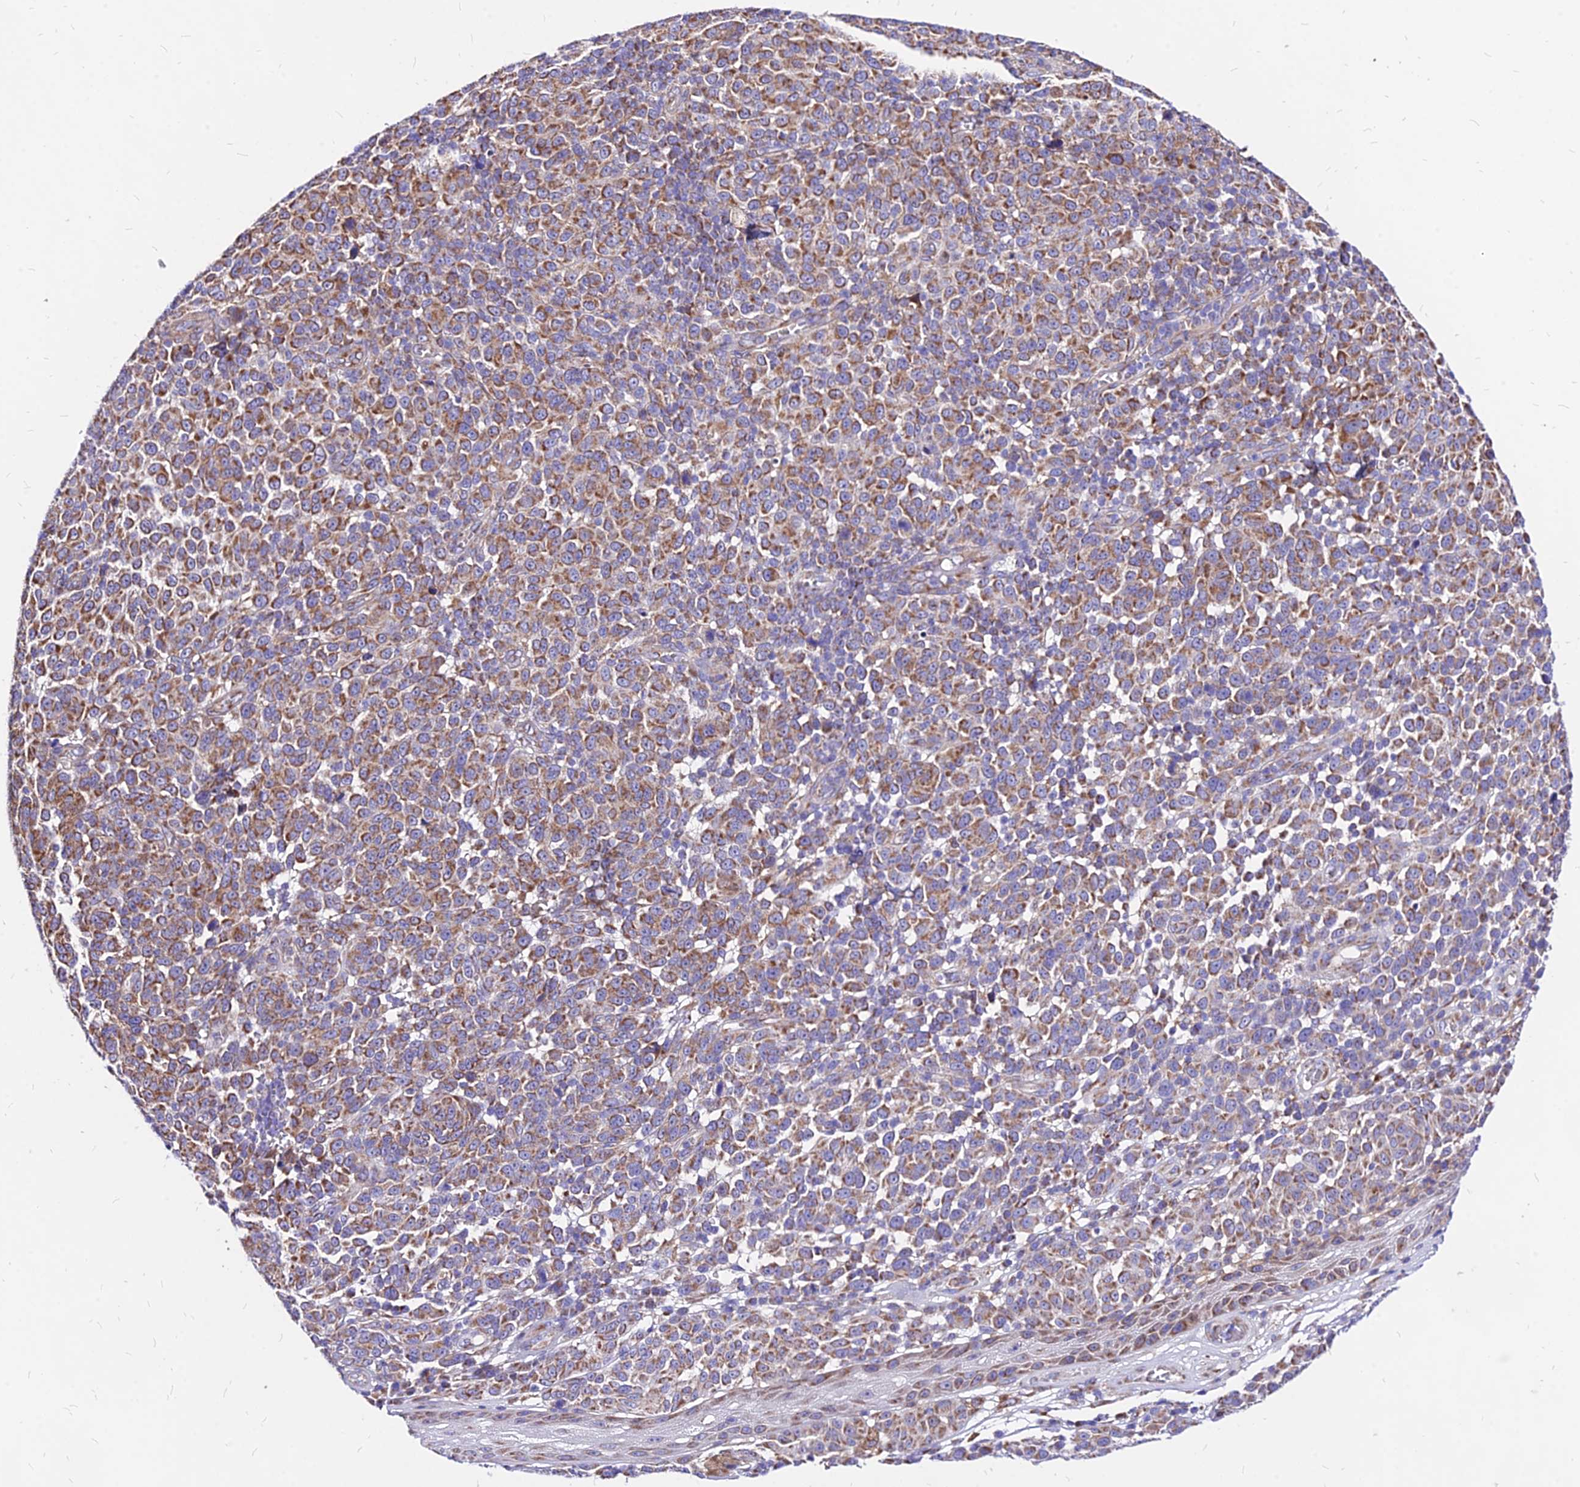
{"staining": {"intensity": "moderate", "quantity": ">75%", "location": "cytoplasmic/membranous"}, "tissue": "melanoma", "cell_type": "Tumor cells", "image_type": "cancer", "snomed": [{"axis": "morphology", "description": "Malignant melanoma, NOS"}, {"axis": "topography", "description": "Skin"}], "caption": "Immunohistochemistry (IHC) (DAB) staining of human malignant melanoma displays moderate cytoplasmic/membranous protein expression in approximately >75% of tumor cells.", "gene": "MRPL3", "patient": {"sex": "male", "age": 49}}